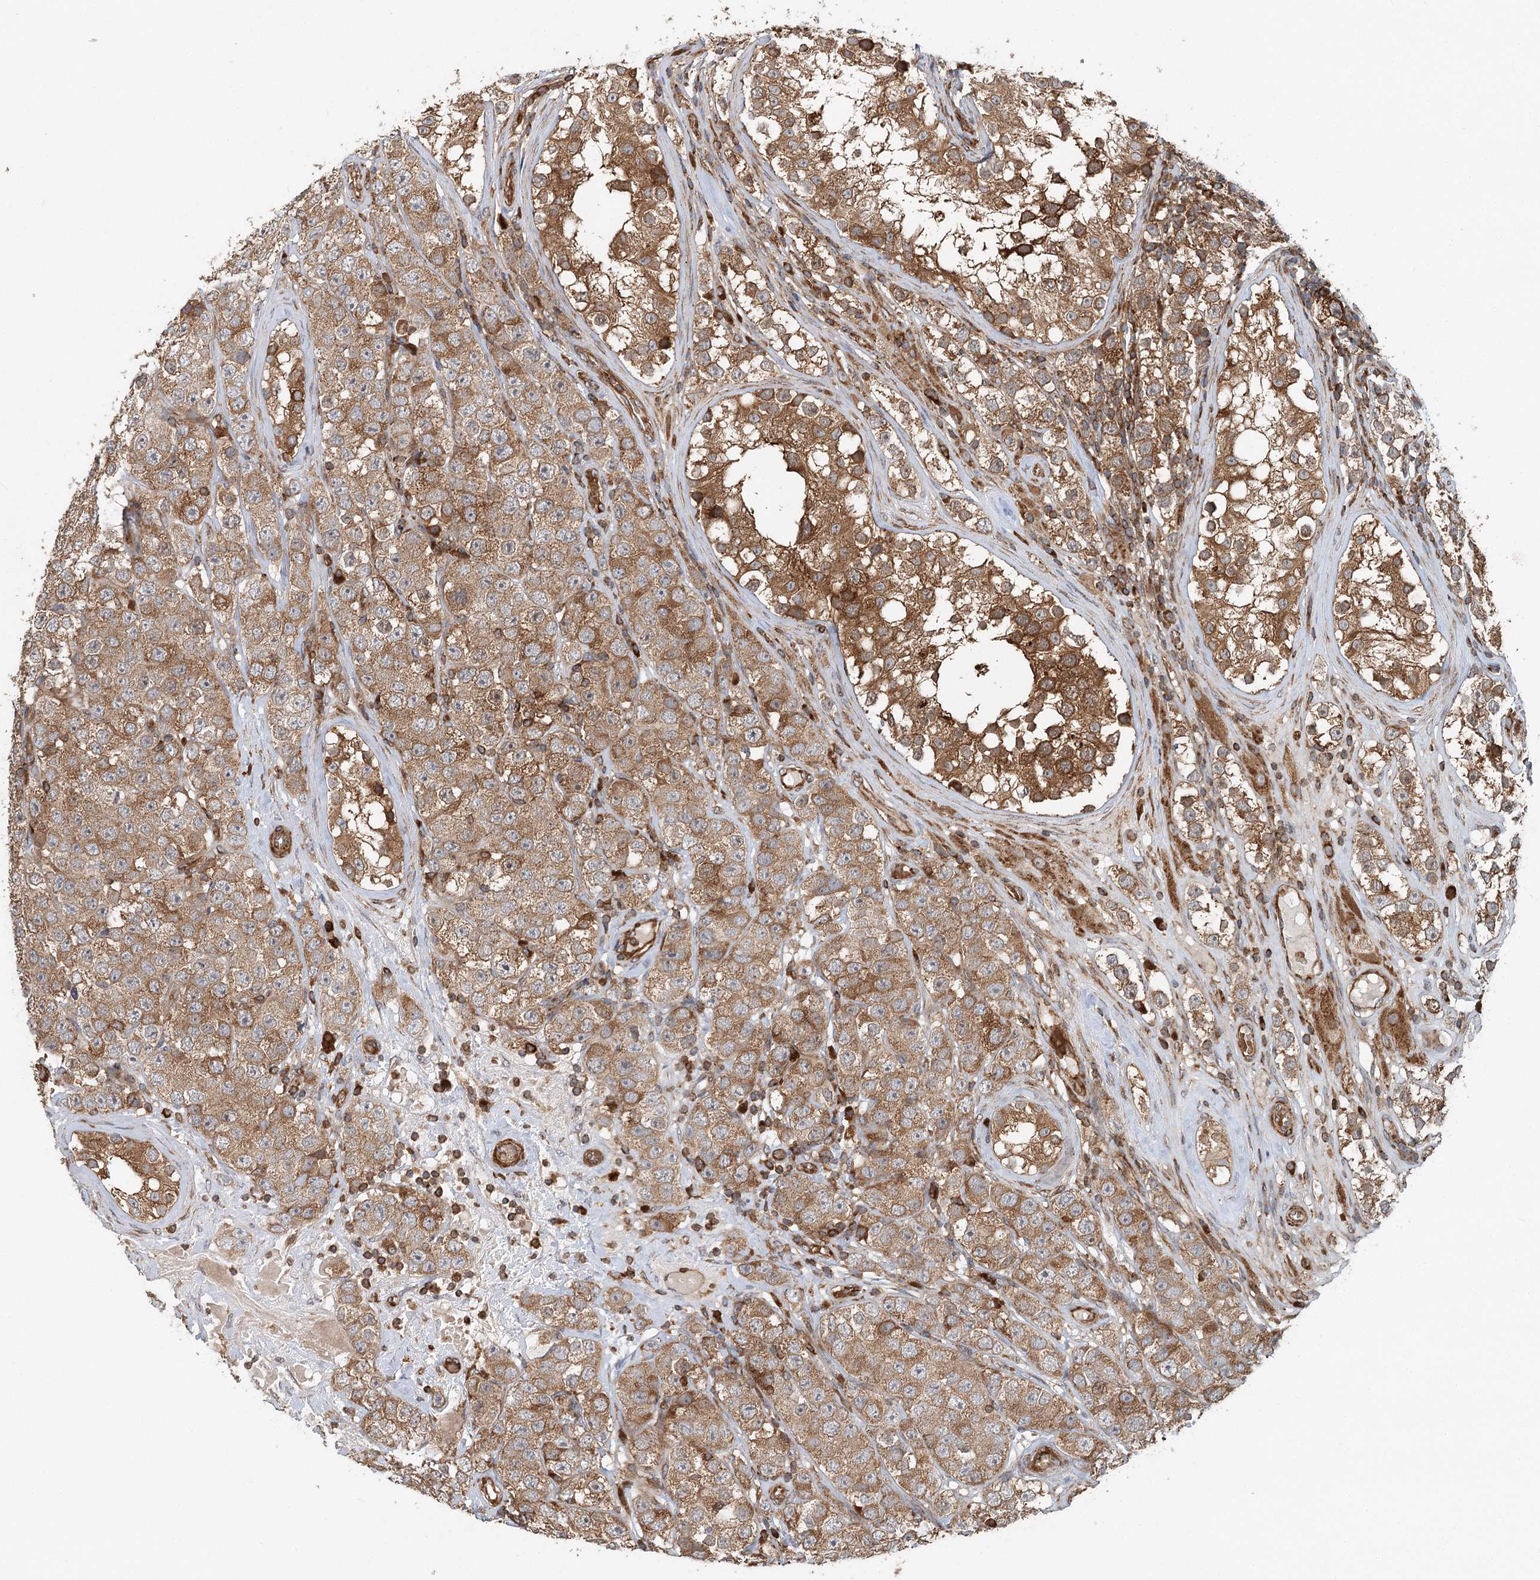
{"staining": {"intensity": "moderate", "quantity": ">75%", "location": "cytoplasmic/membranous"}, "tissue": "testis cancer", "cell_type": "Tumor cells", "image_type": "cancer", "snomed": [{"axis": "morphology", "description": "Seminoma, NOS"}, {"axis": "topography", "description": "Testis"}], "caption": "Immunohistochemistry (IHC) image of human testis cancer stained for a protein (brown), which displays medium levels of moderate cytoplasmic/membranous staining in about >75% of tumor cells.", "gene": "PAIP2", "patient": {"sex": "male", "age": 28}}